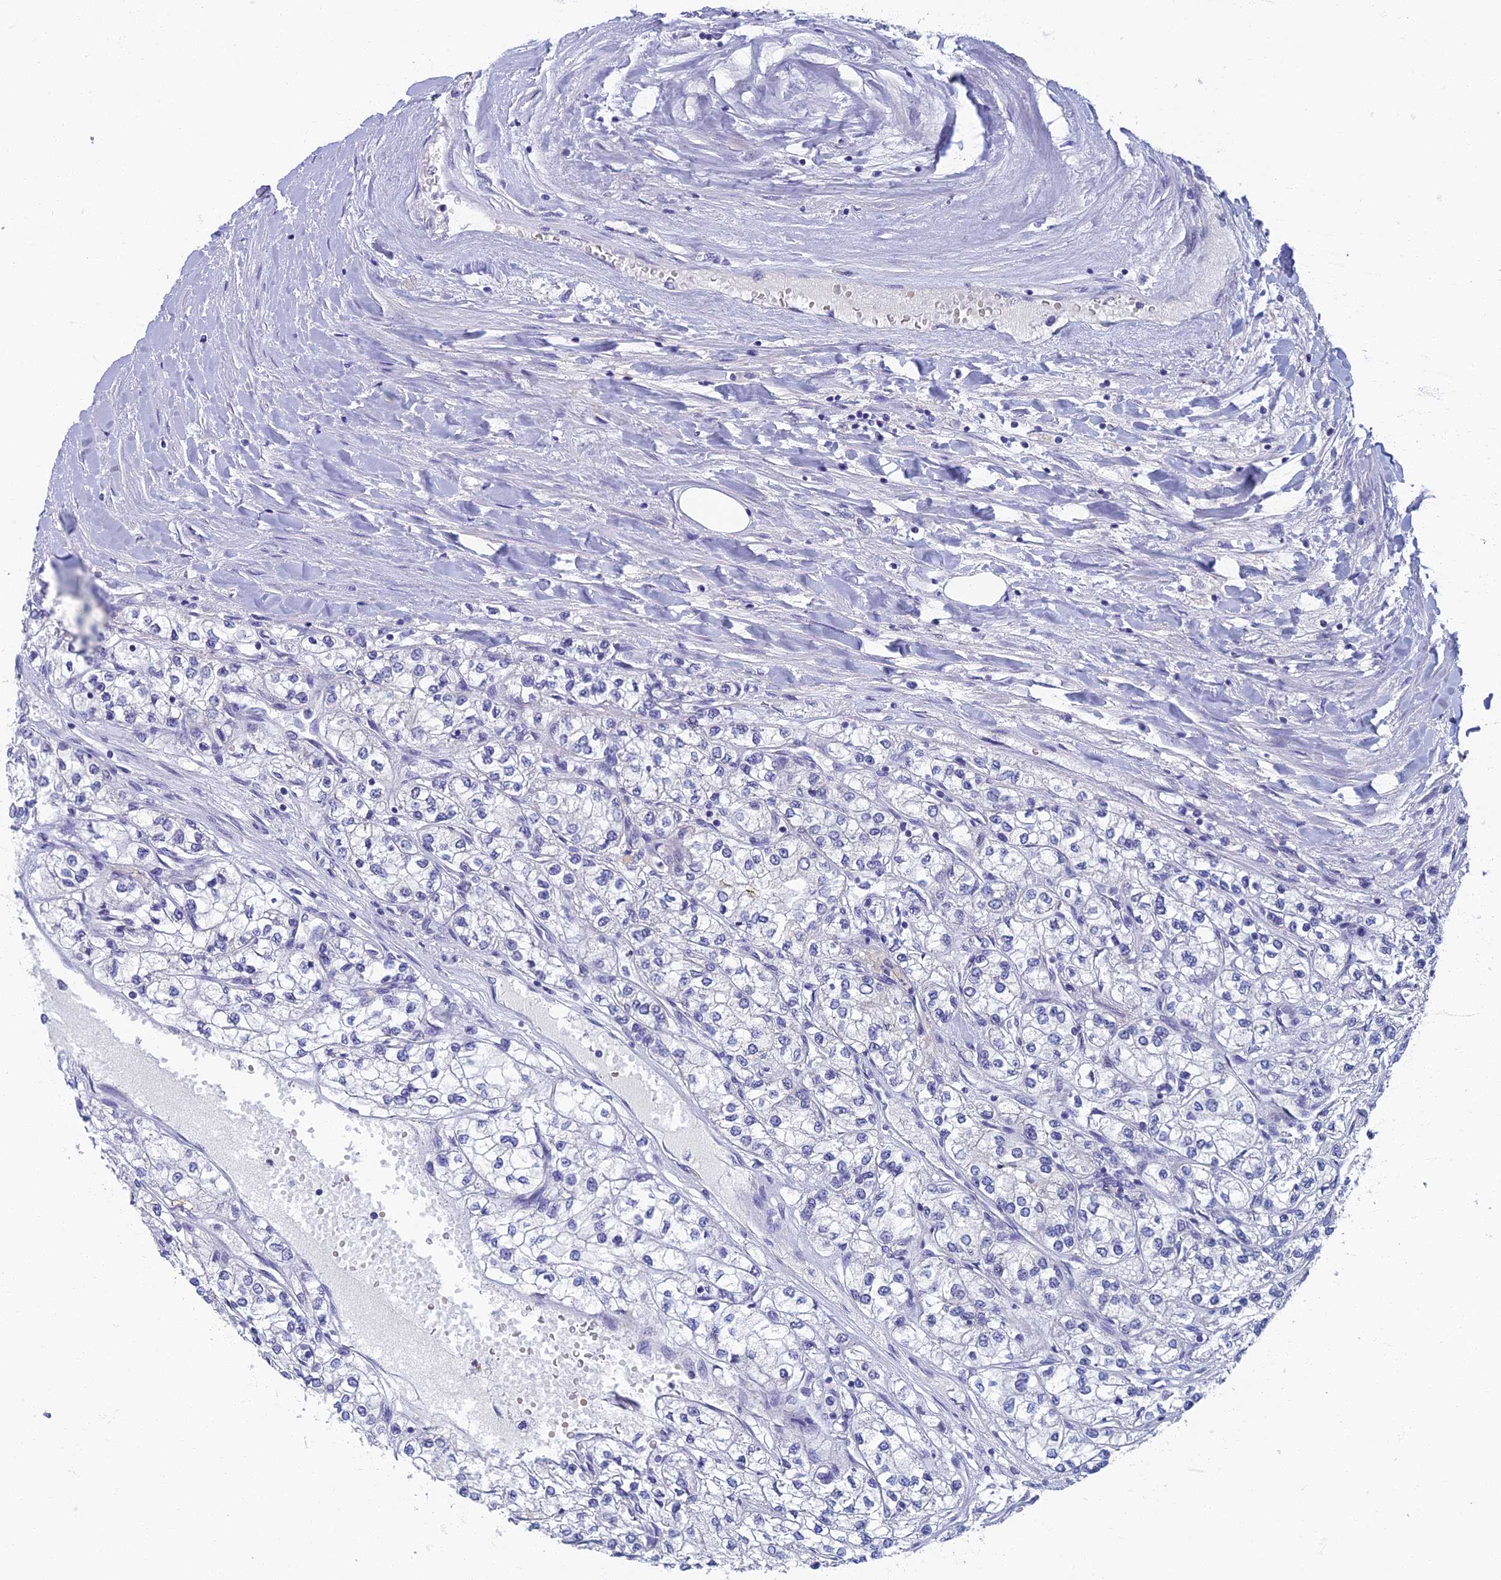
{"staining": {"intensity": "negative", "quantity": "none", "location": "none"}, "tissue": "renal cancer", "cell_type": "Tumor cells", "image_type": "cancer", "snomed": [{"axis": "morphology", "description": "Adenocarcinoma, NOS"}, {"axis": "topography", "description": "Kidney"}], "caption": "Image shows no protein staining in tumor cells of renal adenocarcinoma tissue. Brightfield microscopy of immunohistochemistry stained with DAB (brown) and hematoxylin (blue), captured at high magnification.", "gene": "SPIN4", "patient": {"sex": "male", "age": 80}}